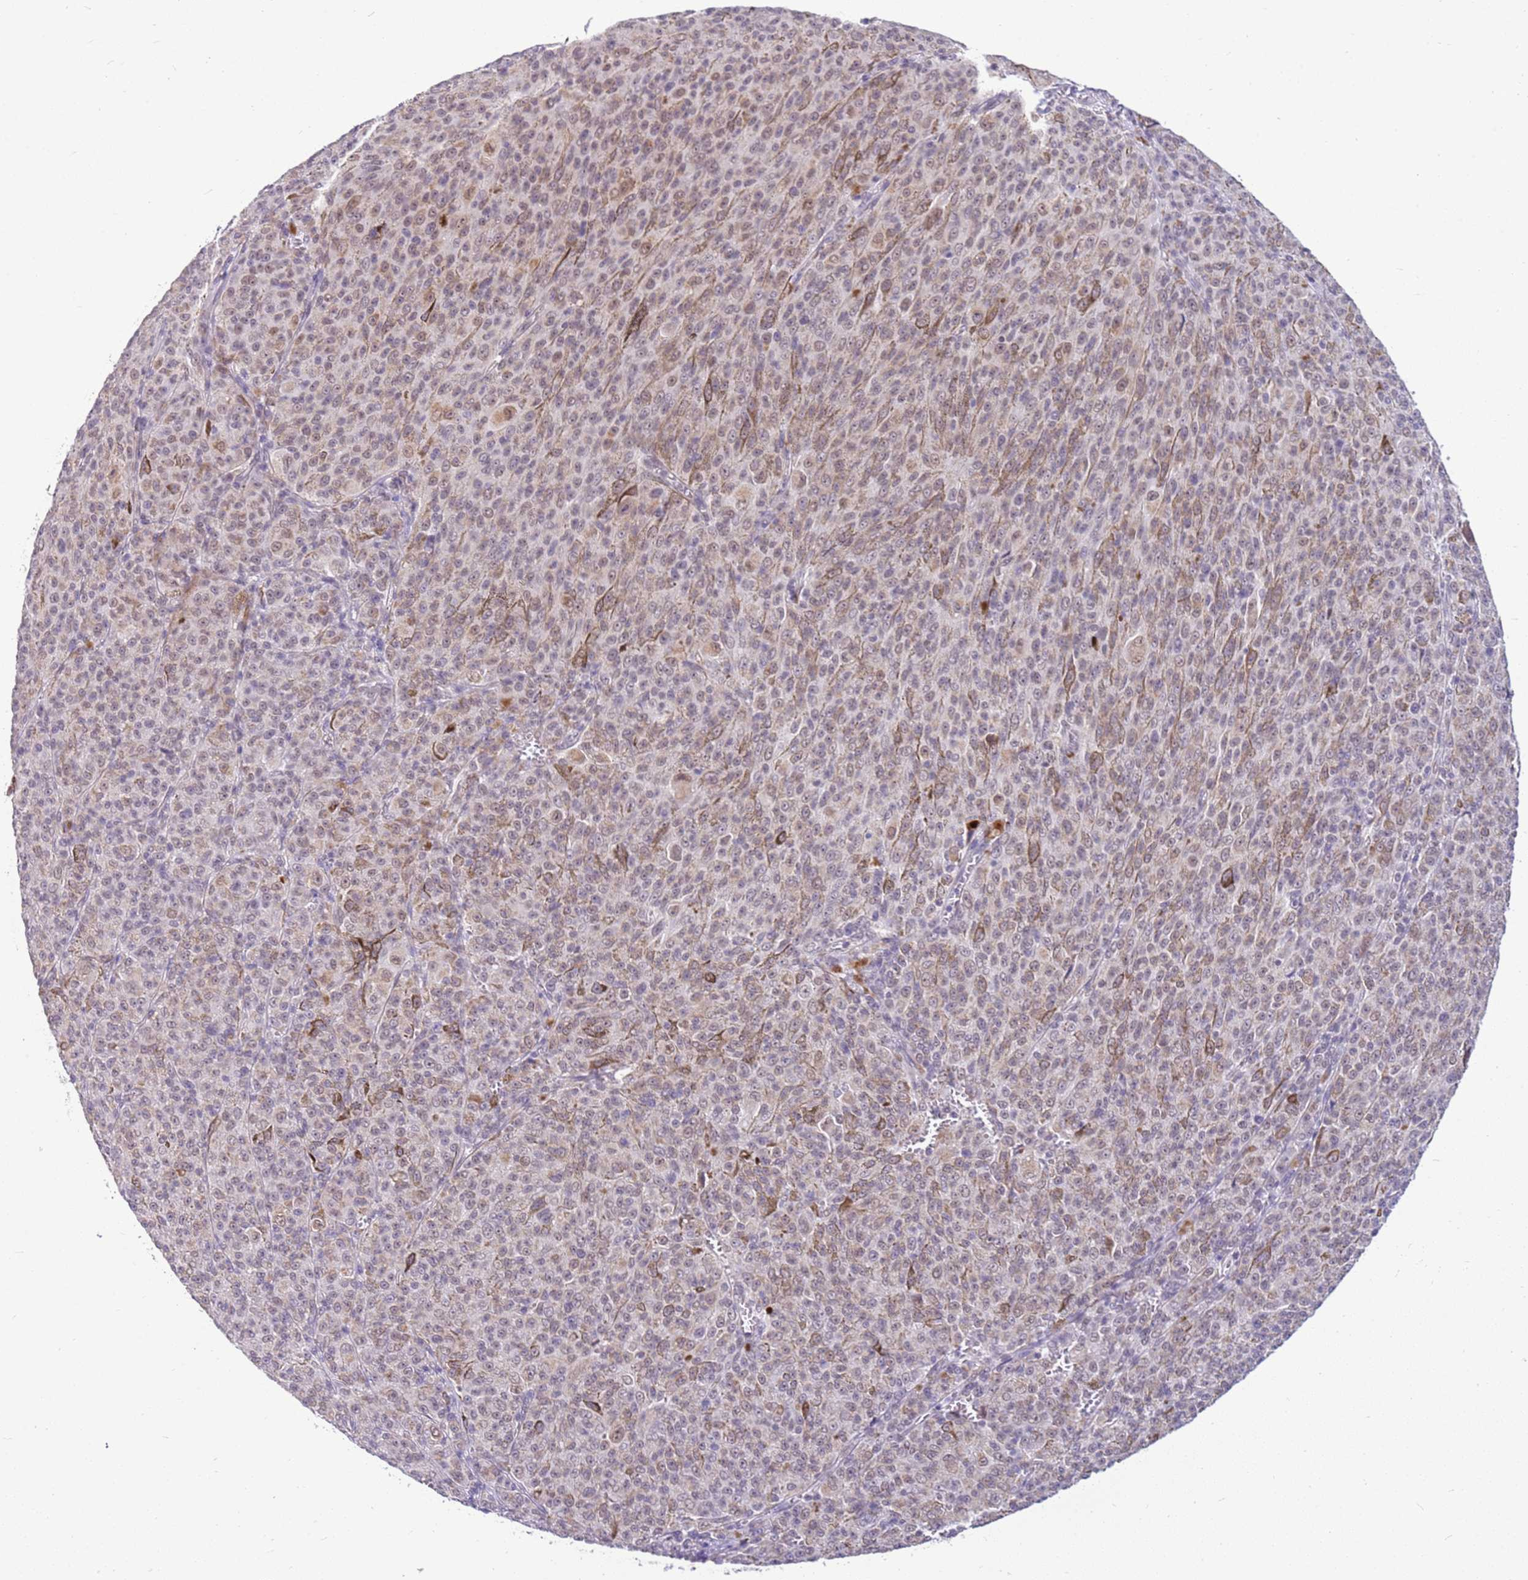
{"staining": {"intensity": "weak", "quantity": ">75%", "location": "cytoplasmic/membranous,nuclear"}, "tissue": "melanoma", "cell_type": "Tumor cells", "image_type": "cancer", "snomed": [{"axis": "morphology", "description": "Malignant melanoma, NOS"}, {"axis": "topography", "description": "Skin"}], "caption": "IHC (DAB) staining of human malignant melanoma exhibits weak cytoplasmic/membranous and nuclear protein positivity in approximately >75% of tumor cells.", "gene": "SMIM4", "patient": {"sex": "female", "age": 52}}